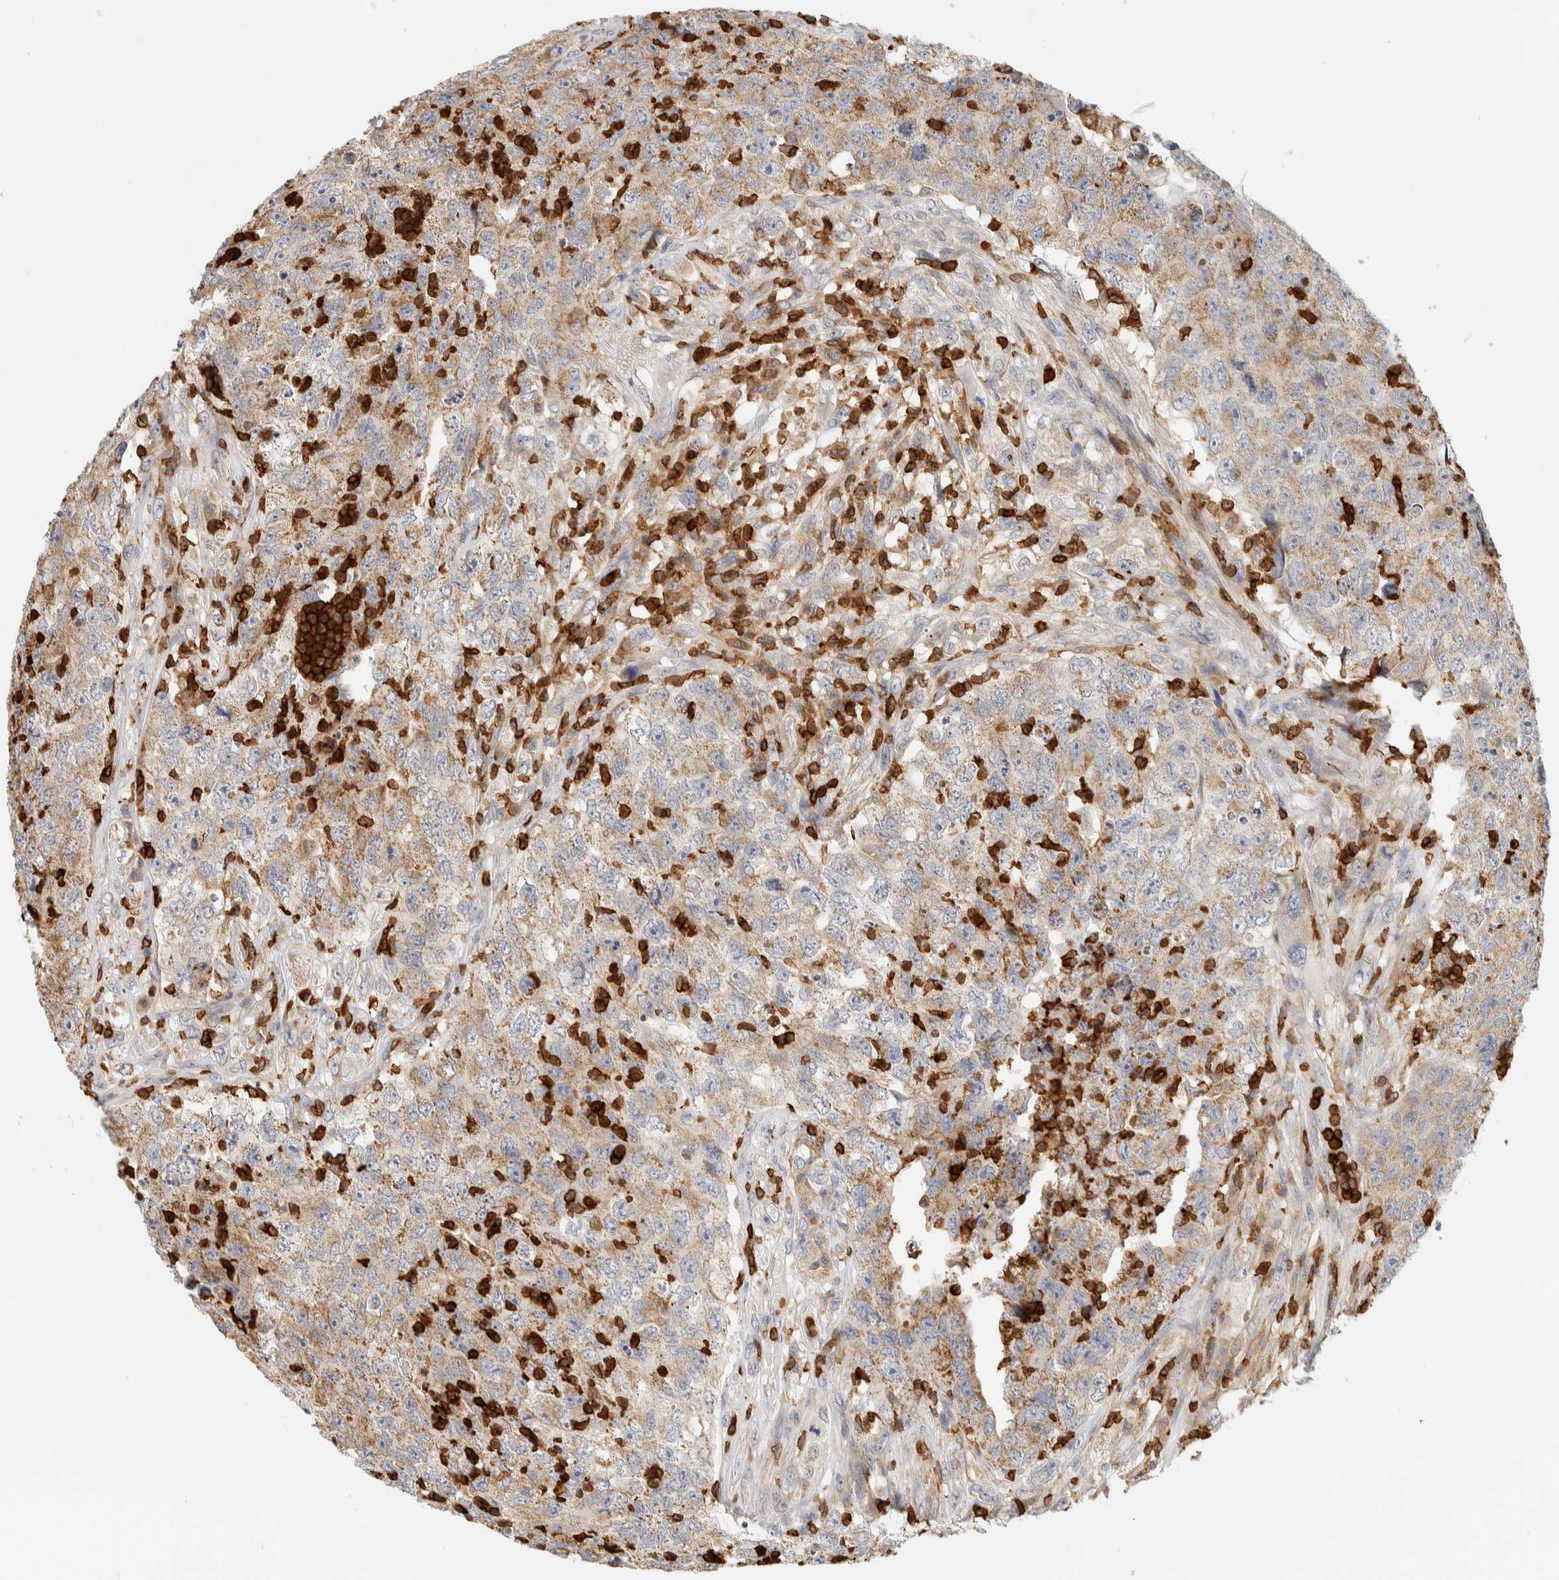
{"staining": {"intensity": "moderate", "quantity": ">75%", "location": "cytoplasmic/membranous"}, "tissue": "testis cancer", "cell_type": "Tumor cells", "image_type": "cancer", "snomed": [{"axis": "morphology", "description": "Carcinoma, Embryonal, NOS"}, {"axis": "topography", "description": "Testis"}], "caption": "Immunohistochemistry (IHC) (DAB (3,3'-diaminobenzidine)) staining of testis embryonal carcinoma demonstrates moderate cytoplasmic/membranous protein staining in approximately >75% of tumor cells. (DAB IHC with brightfield microscopy, high magnification).", "gene": "RUNDC1", "patient": {"sex": "male", "age": 32}}